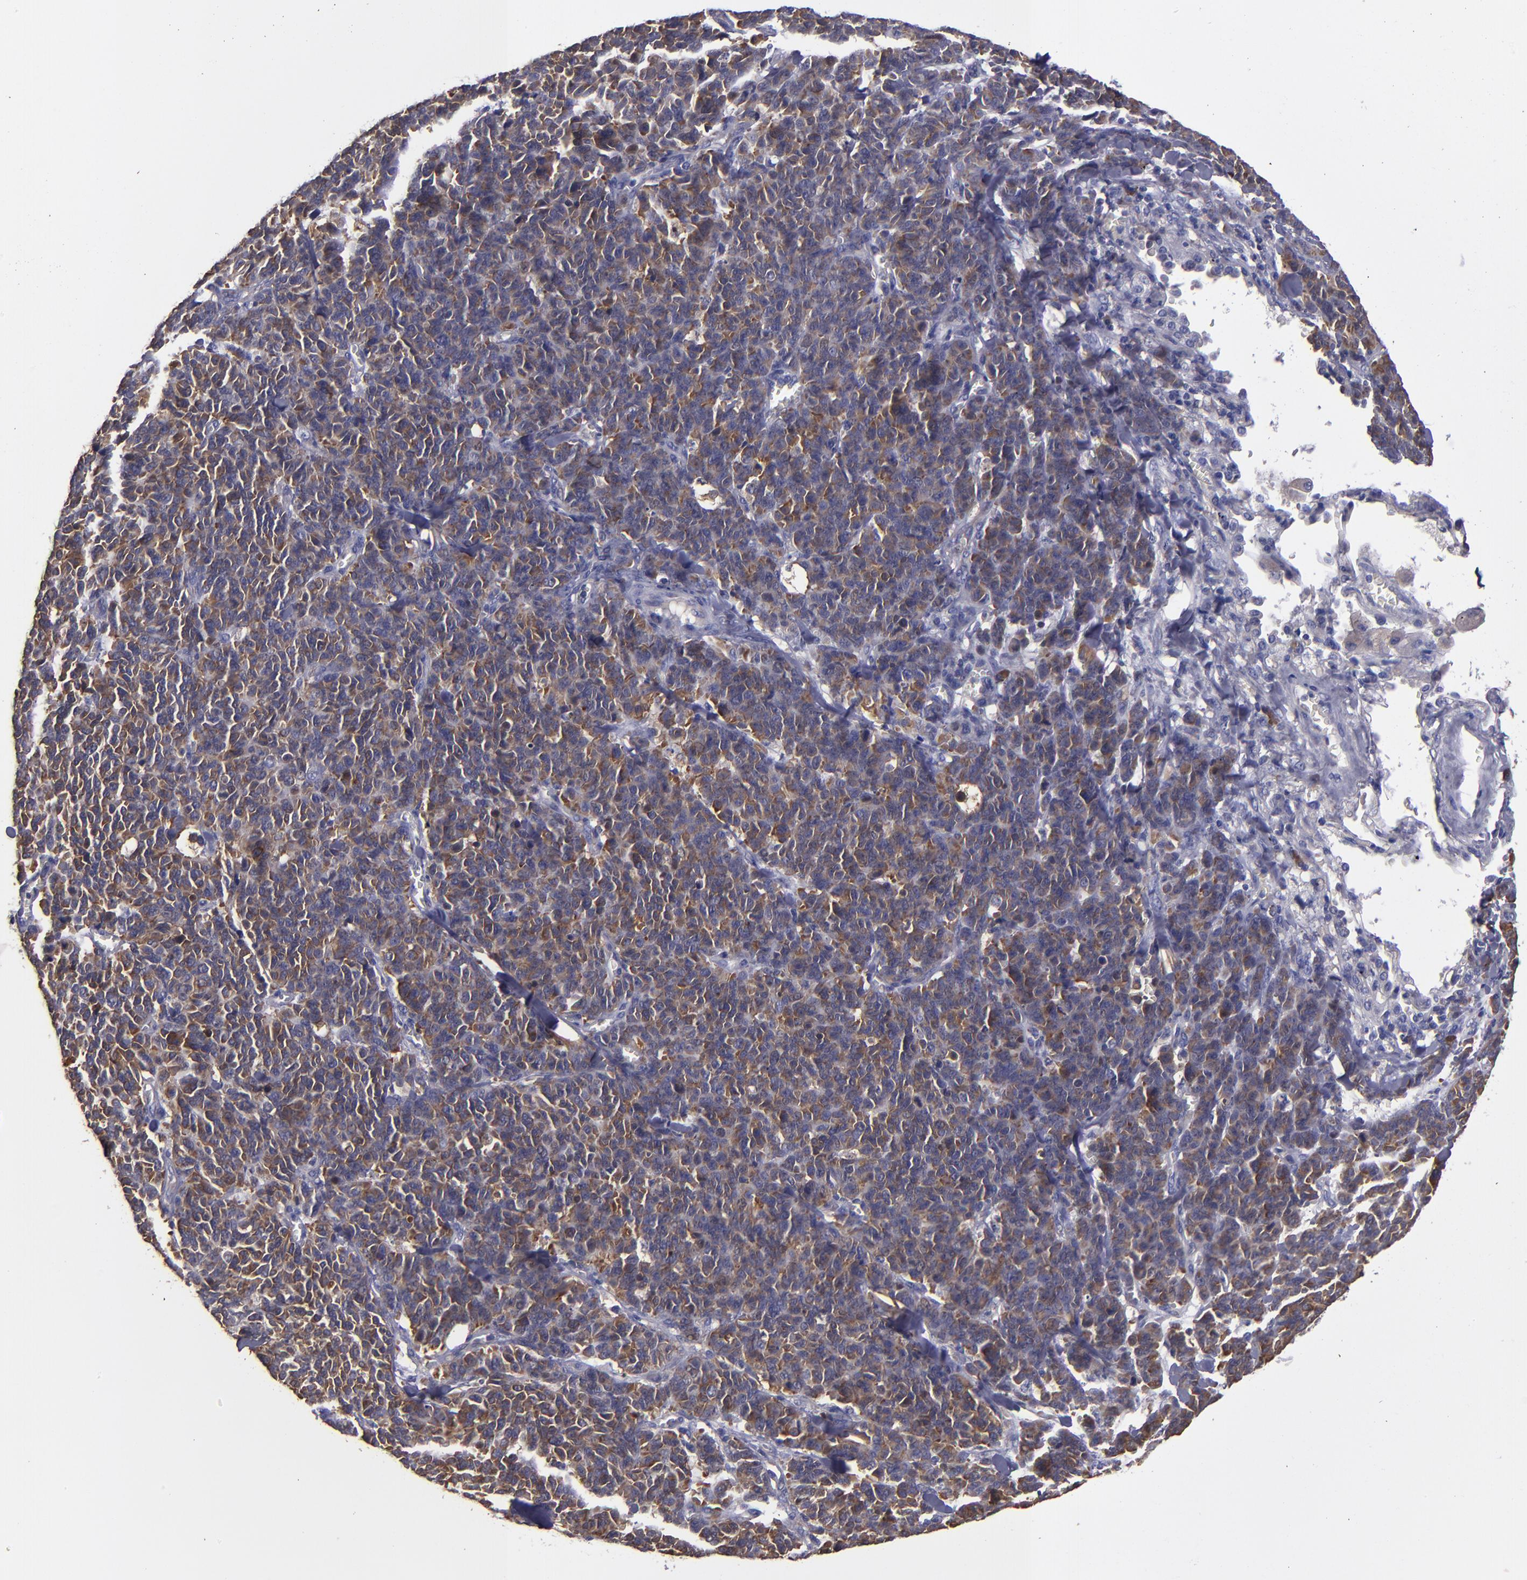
{"staining": {"intensity": "moderate", "quantity": ">75%", "location": "cytoplasmic/membranous"}, "tissue": "lung cancer", "cell_type": "Tumor cells", "image_type": "cancer", "snomed": [{"axis": "morphology", "description": "Neoplasm, malignant, NOS"}, {"axis": "topography", "description": "Lung"}], "caption": "Immunohistochemical staining of lung cancer reveals moderate cytoplasmic/membranous protein positivity in about >75% of tumor cells. The staining is performed using DAB brown chromogen to label protein expression. The nuclei are counter-stained blue using hematoxylin.", "gene": "CARS1", "patient": {"sex": "female", "age": 58}}